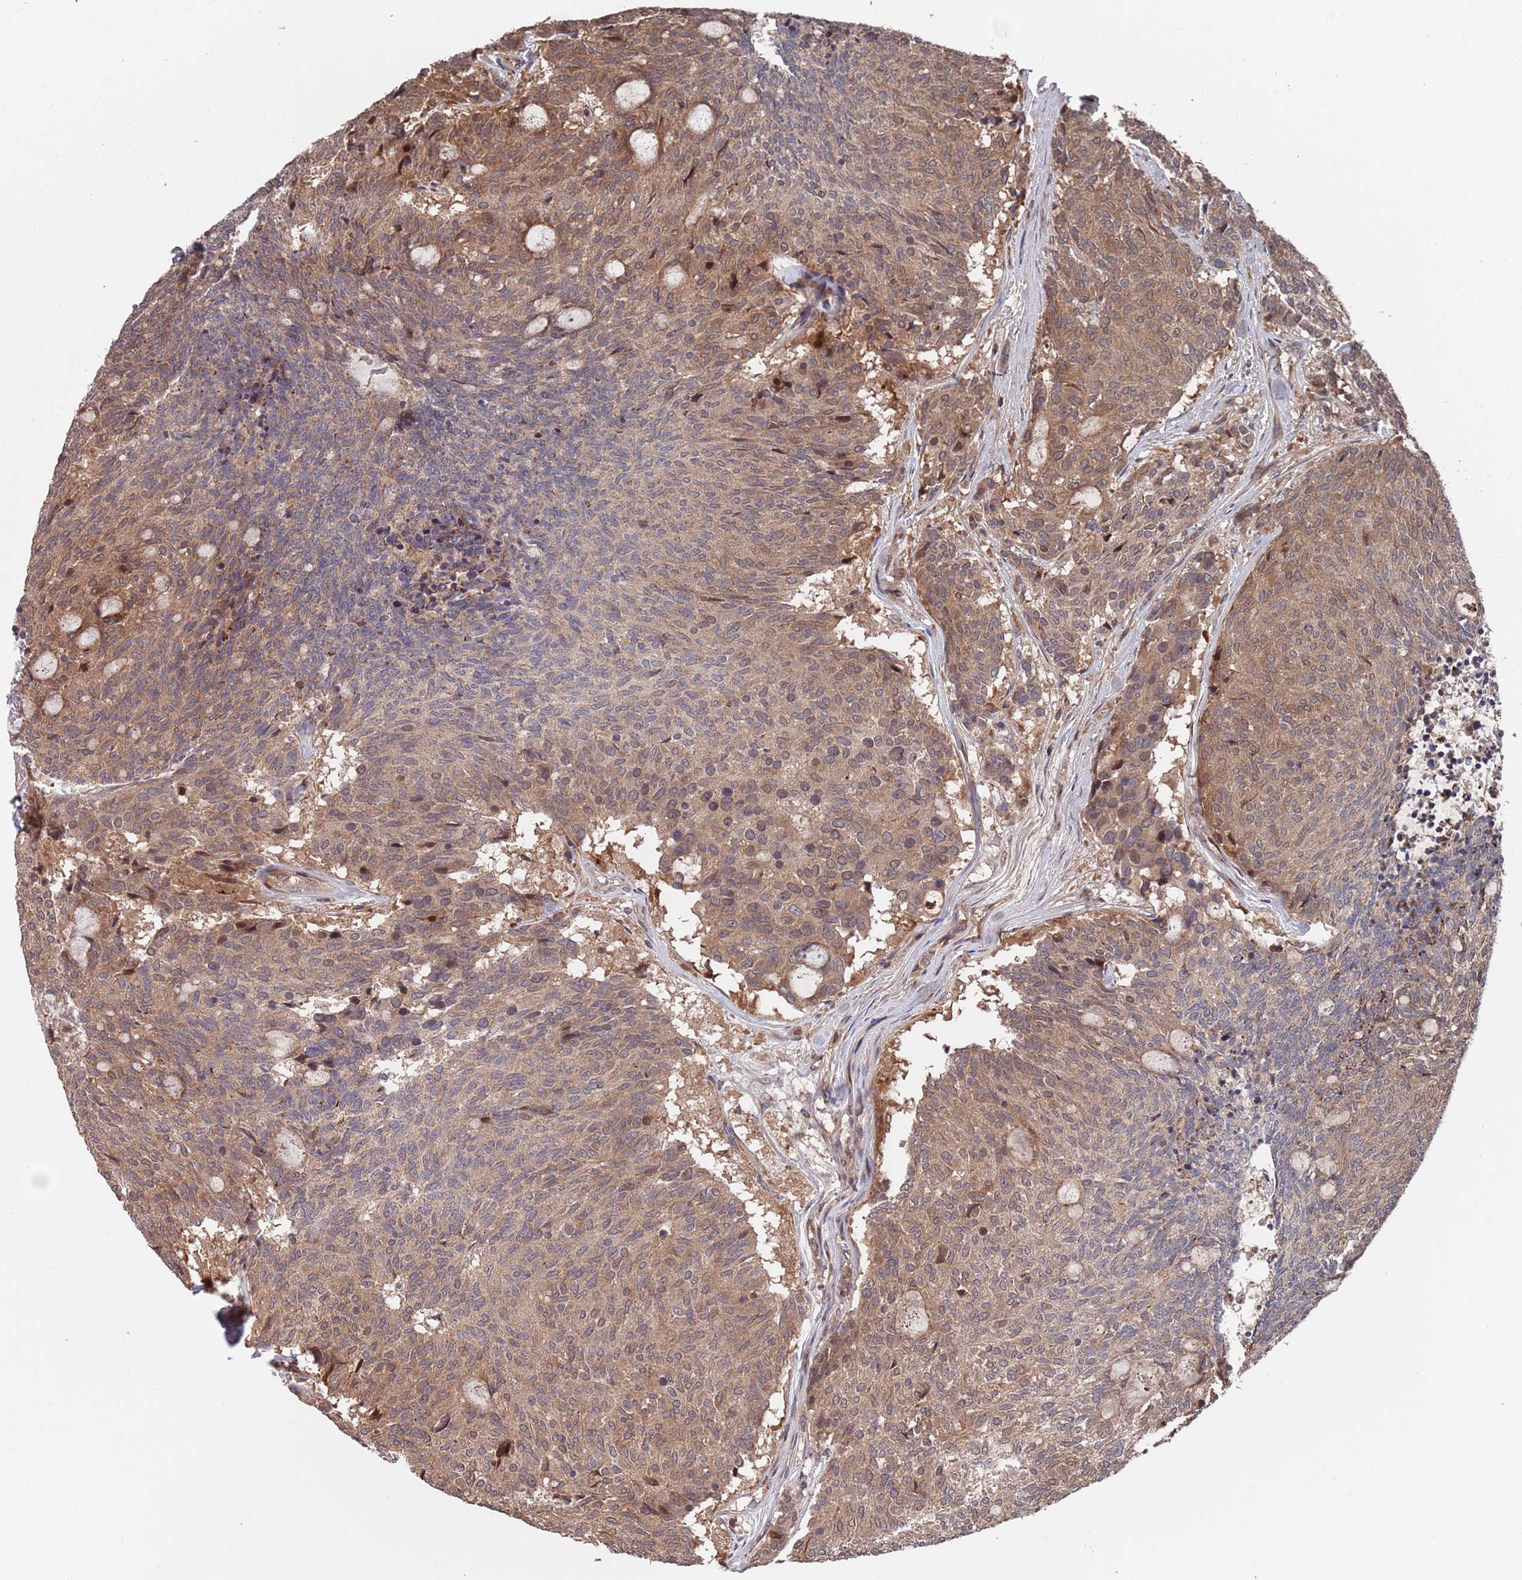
{"staining": {"intensity": "moderate", "quantity": "25%-75%", "location": "cytoplasmic/membranous"}, "tissue": "carcinoid", "cell_type": "Tumor cells", "image_type": "cancer", "snomed": [{"axis": "morphology", "description": "Carcinoid, malignant, NOS"}, {"axis": "topography", "description": "Pancreas"}], "caption": "Carcinoid (malignant) stained with IHC displays moderate cytoplasmic/membranous positivity in about 25%-75% of tumor cells.", "gene": "UNC45A", "patient": {"sex": "female", "age": 54}}